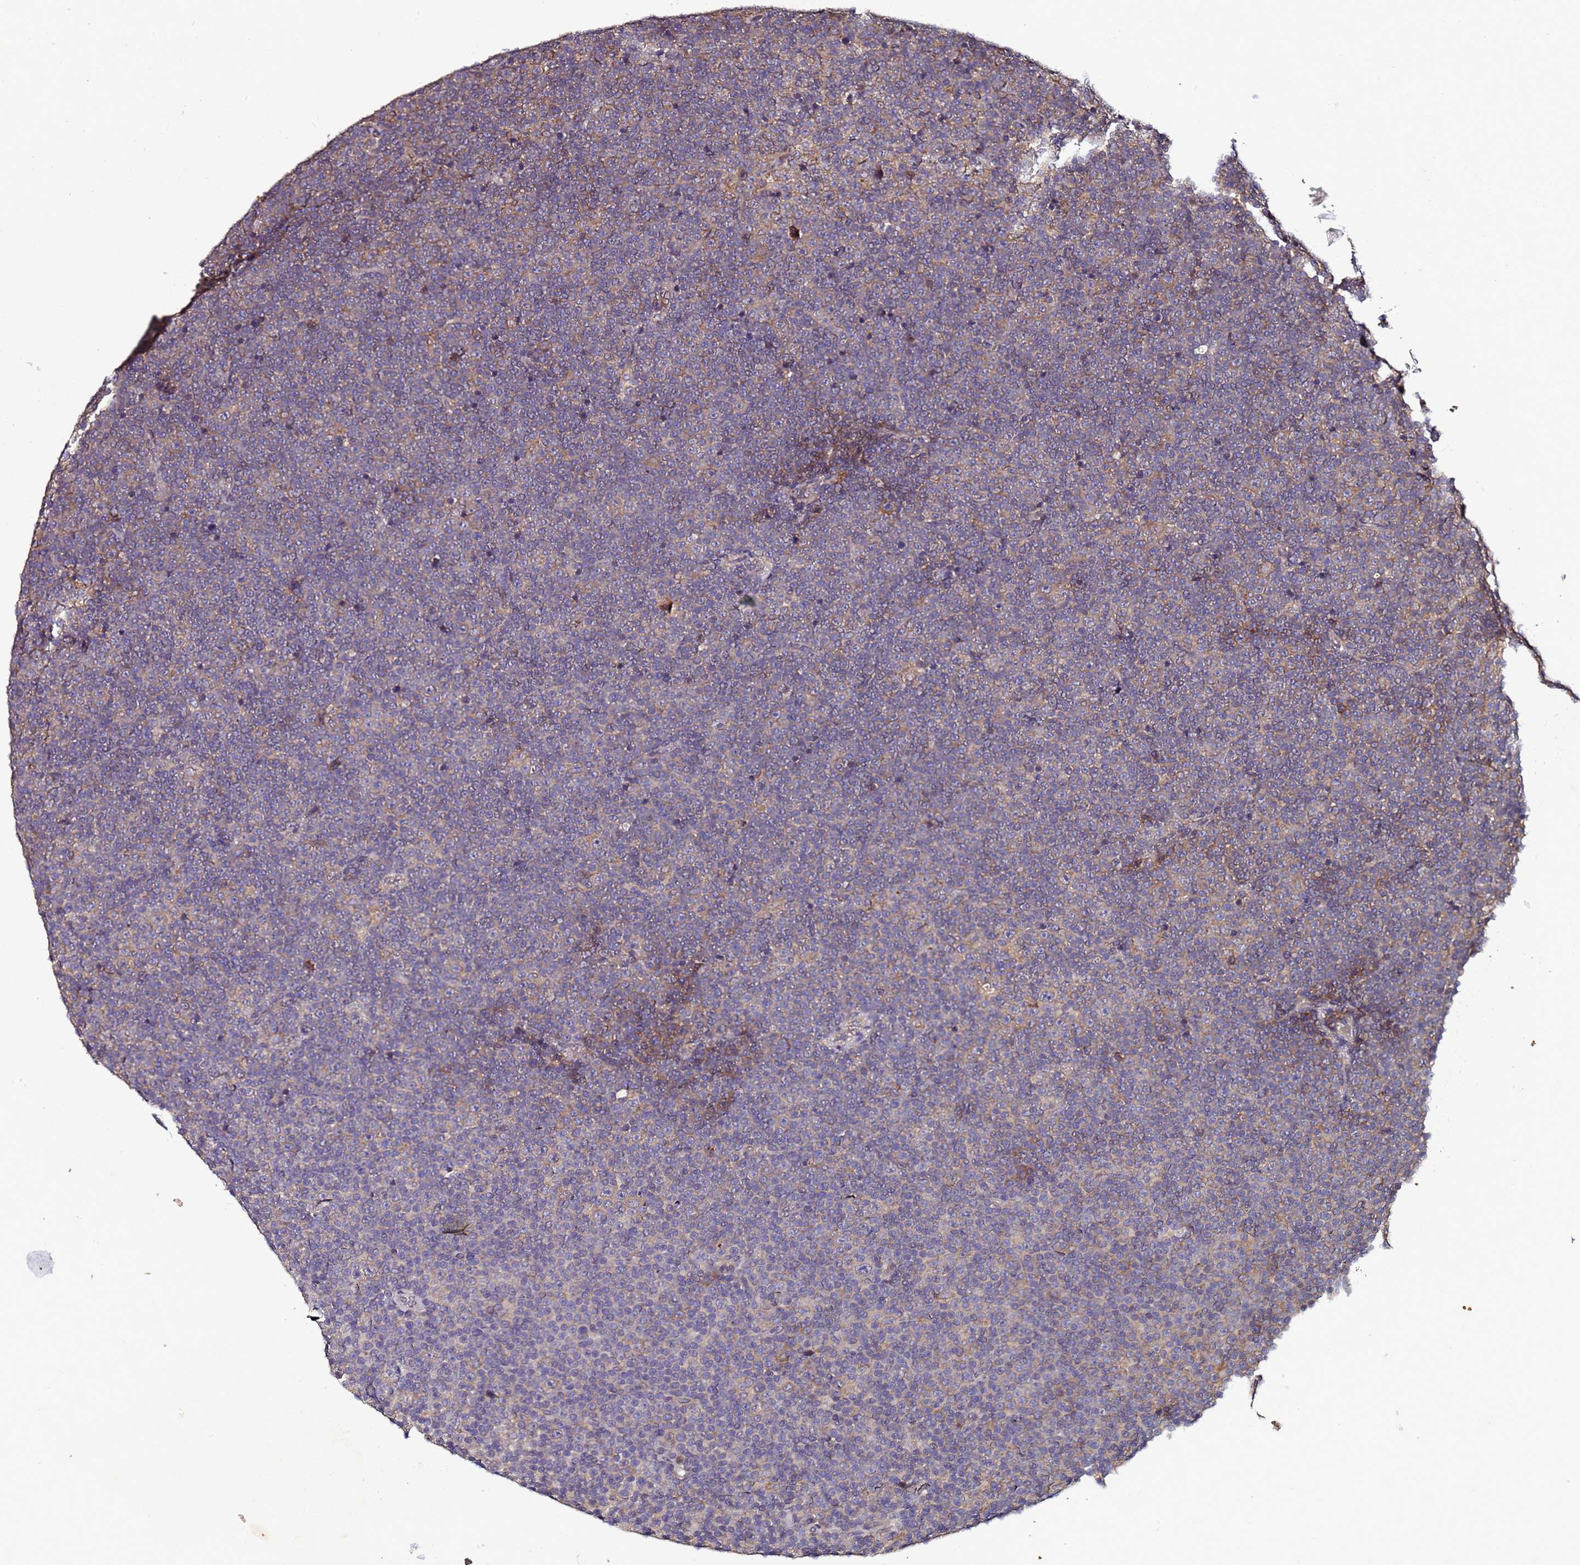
{"staining": {"intensity": "weak", "quantity": "25%-75%", "location": "cytoplasmic/membranous"}, "tissue": "lymphoma", "cell_type": "Tumor cells", "image_type": "cancer", "snomed": [{"axis": "morphology", "description": "Malignant lymphoma, non-Hodgkin's type, Low grade"}, {"axis": "topography", "description": "Lymph node"}], "caption": "Protein staining reveals weak cytoplasmic/membranous staining in about 25%-75% of tumor cells in lymphoma. (DAB = brown stain, brightfield microscopy at high magnification).", "gene": "ANKRD17", "patient": {"sex": "female", "age": 67}}